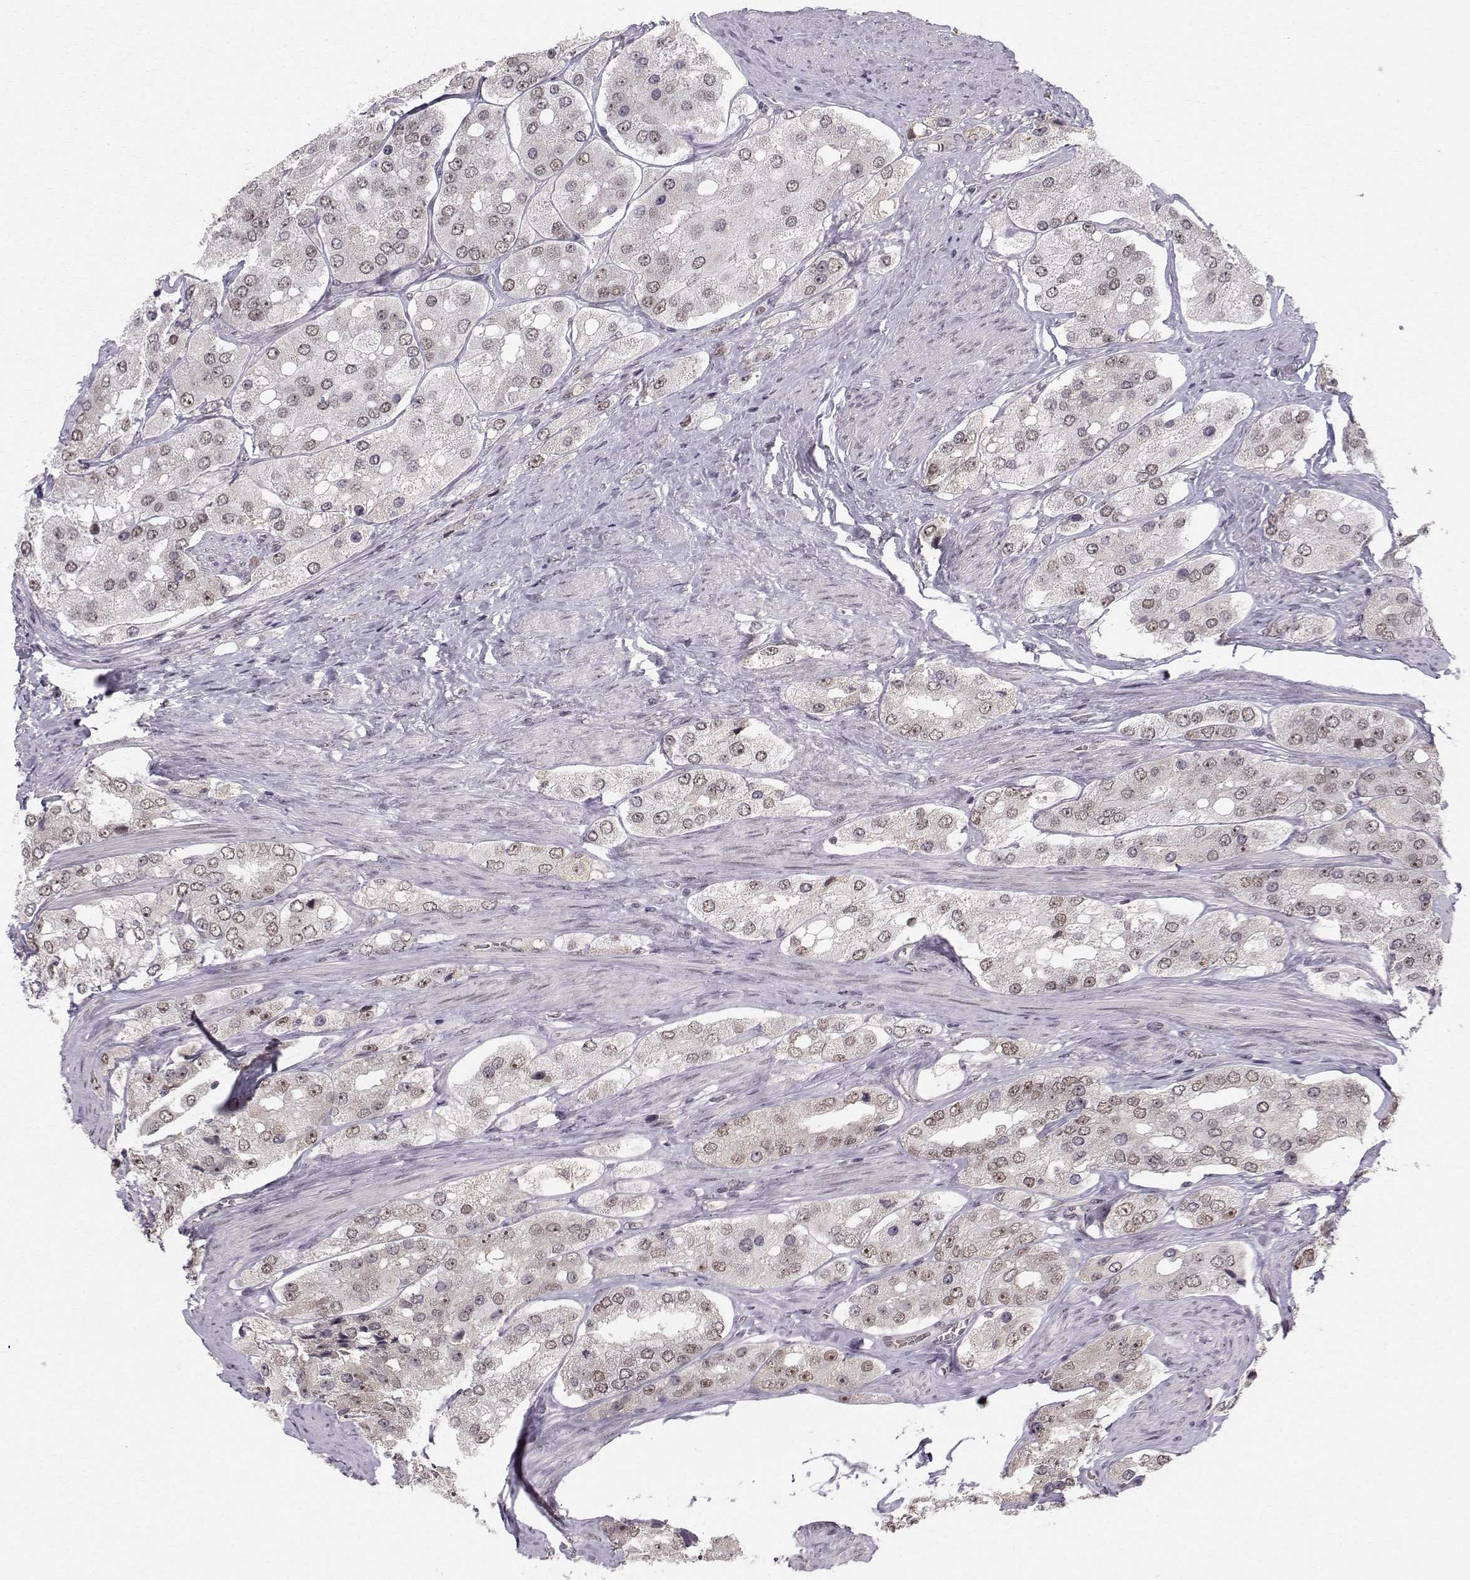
{"staining": {"intensity": "weak", "quantity": "25%-75%", "location": "nuclear"}, "tissue": "prostate cancer", "cell_type": "Tumor cells", "image_type": "cancer", "snomed": [{"axis": "morphology", "description": "Adenocarcinoma, Low grade"}, {"axis": "topography", "description": "Prostate"}], "caption": "Immunohistochemistry (IHC) histopathology image of neoplastic tissue: prostate cancer (adenocarcinoma (low-grade)) stained using IHC demonstrates low levels of weak protein expression localized specifically in the nuclear of tumor cells, appearing as a nuclear brown color.", "gene": "RPP38", "patient": {"sex": "male", "age": 69}}